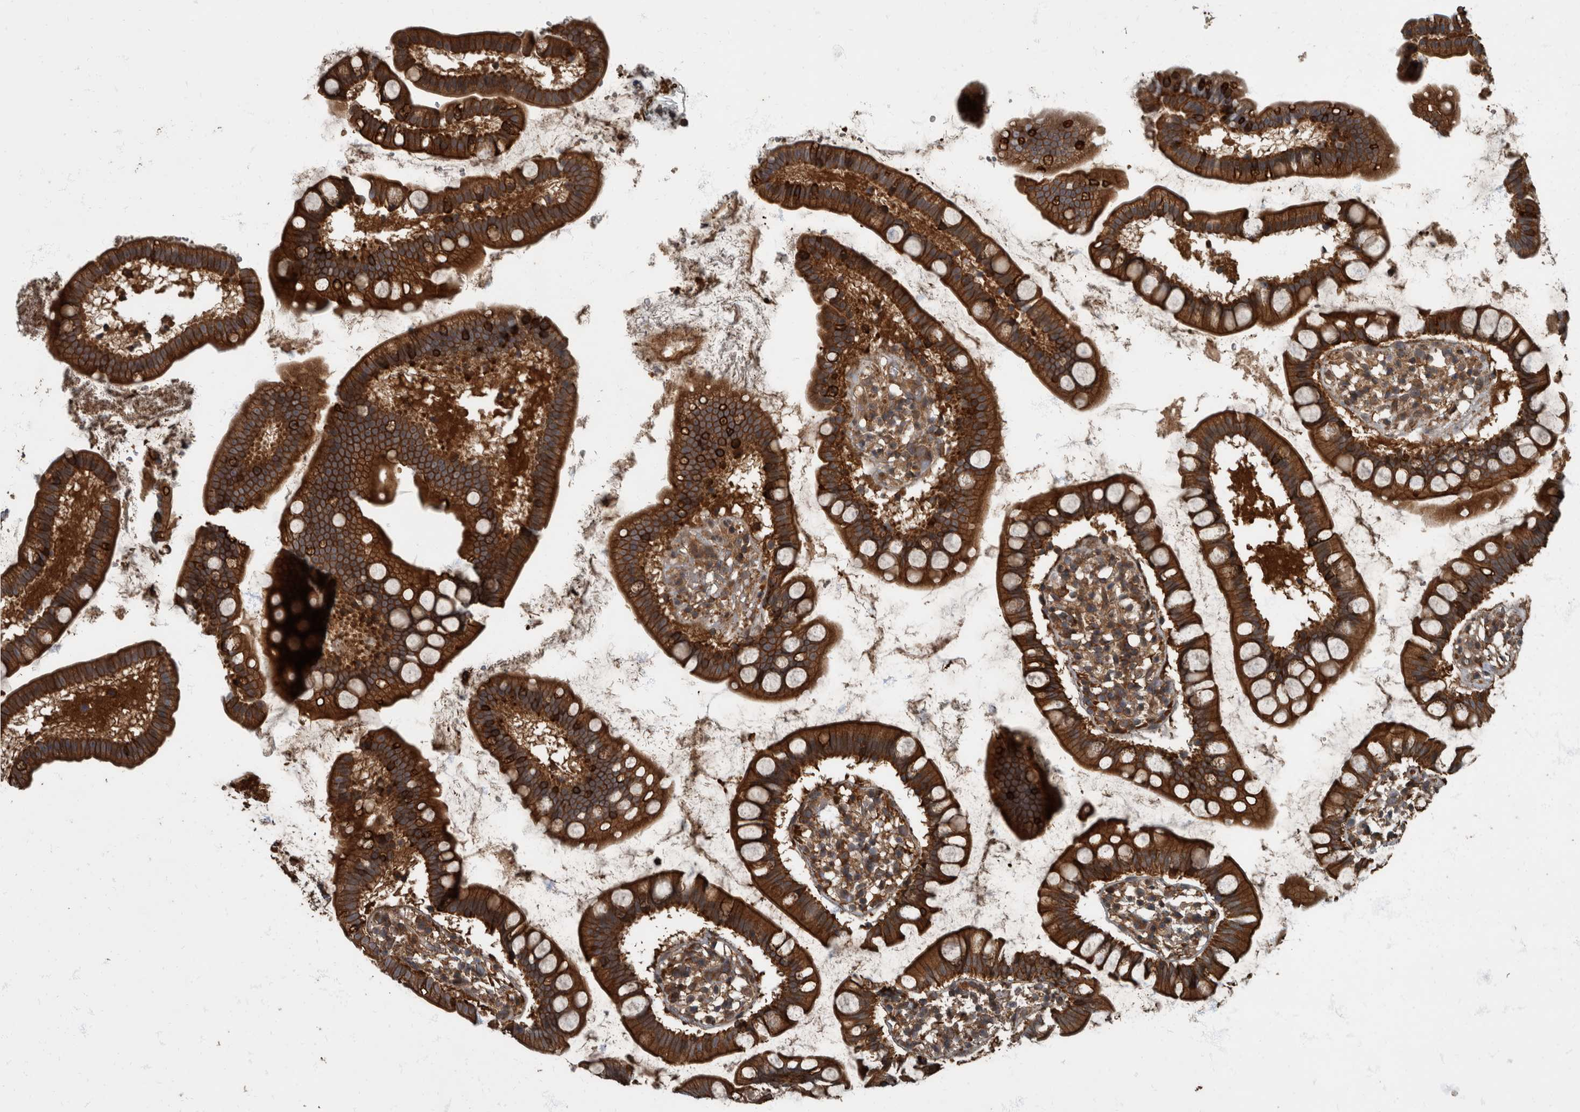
{"staining": {"intensity": "strong", "quantity": ">75%", "location": "cytoplasmic/membranous"}, "tissue": "small intestine", "cell_type": "Glandular cells", "image_type": "normal", "snomed": [{"axis": "morphology", "description": "Normal tissue, NOS"}, {"axis": "topography", "description": "Small intestine"}], "caption": "Brown immunohistochemical staining in unremarkable human small intestine displays strong cytoplasmic/membranous positivity in about >75% of glandular cells. (brown staining indicates protein expression, while blue staining denotes nuclei).", "gene": "RABGGTB", "patient": {"sex": "female", "age": 84}}